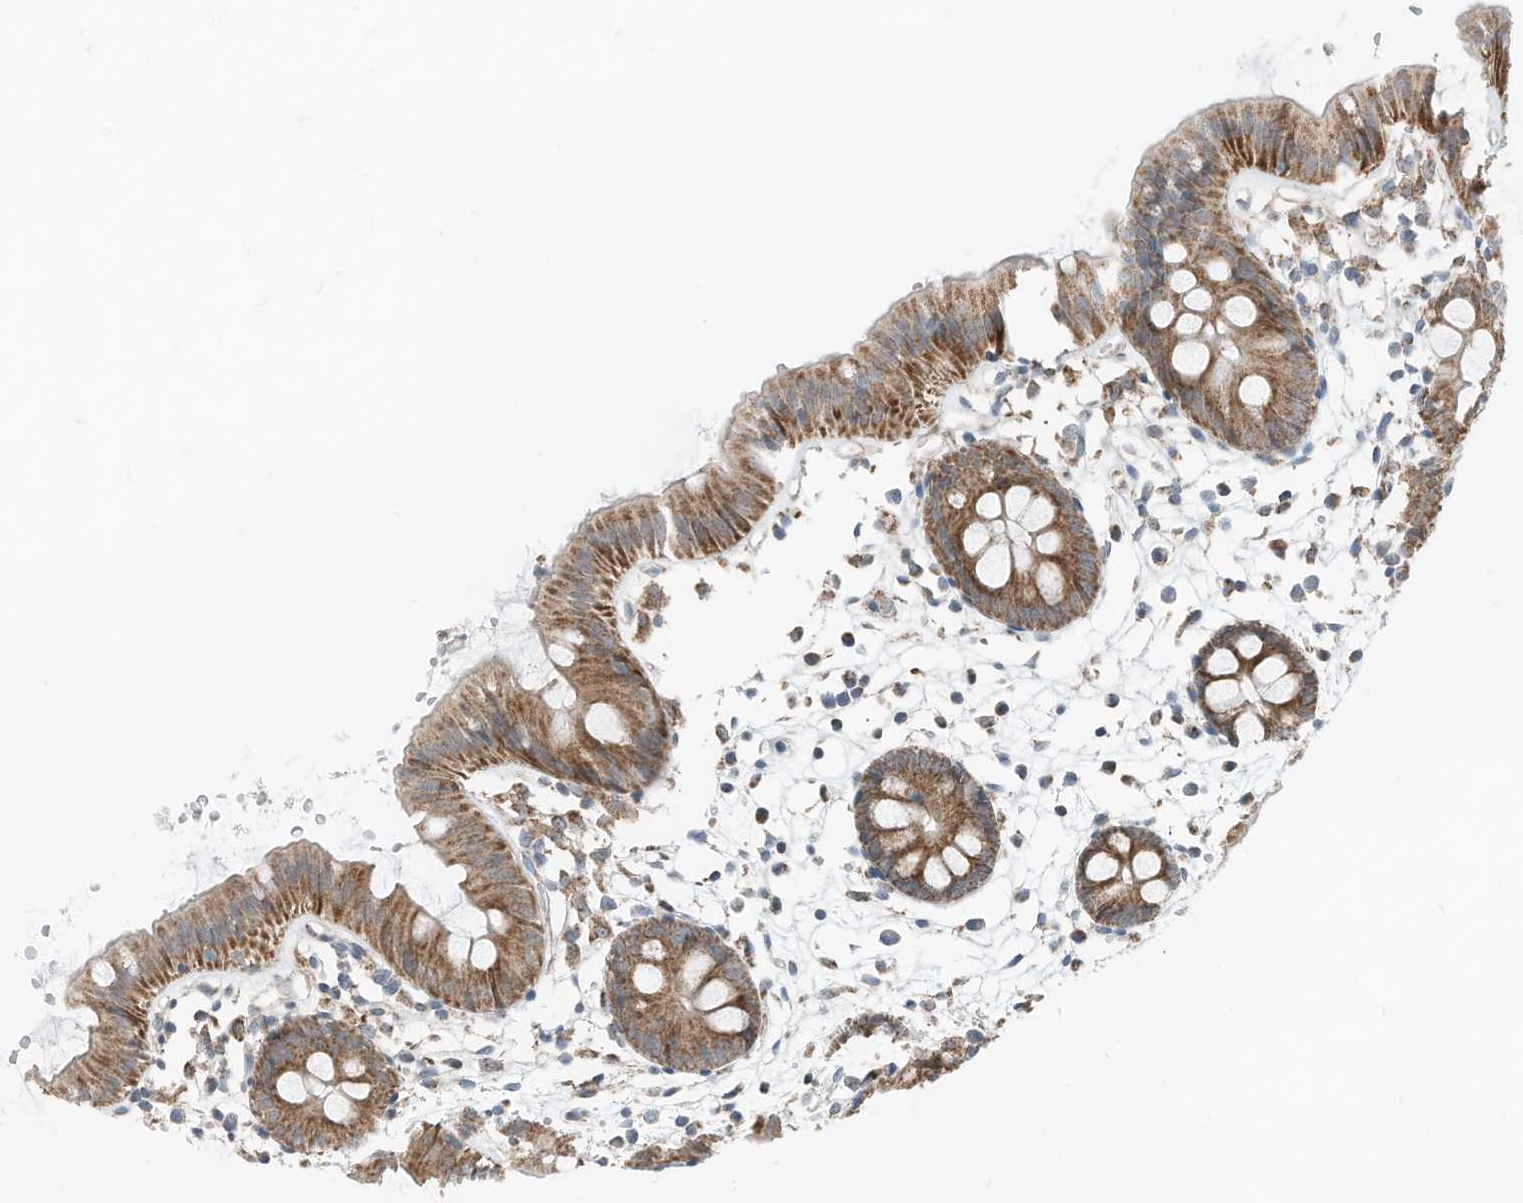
{"staining": {"intensity": "weak", "quantity": ">75%", "location": "cytoplasmic/membranous"}, "tissue": "colon", "cell_type": "Endothelial cells", "image_type": "normal", "snomed": [{"axis": "morphology", "description": "Normal tissue, NOS"}, {"axis": "topography", "description": "Colon"}], "caption": "Immunohistochemical staining of normal human colon displays >75% levels of weak cytoplasmic/membranous protein expression in about >75% of endothelial cells. (Stains: DAB (3,3'-diaminobenzidine) in brown, nuclei in blue, Microscopy: brightfield microscopy at high magnification).", "gene": "RMND1", "patient": {"sex": "male", "age": 56}}